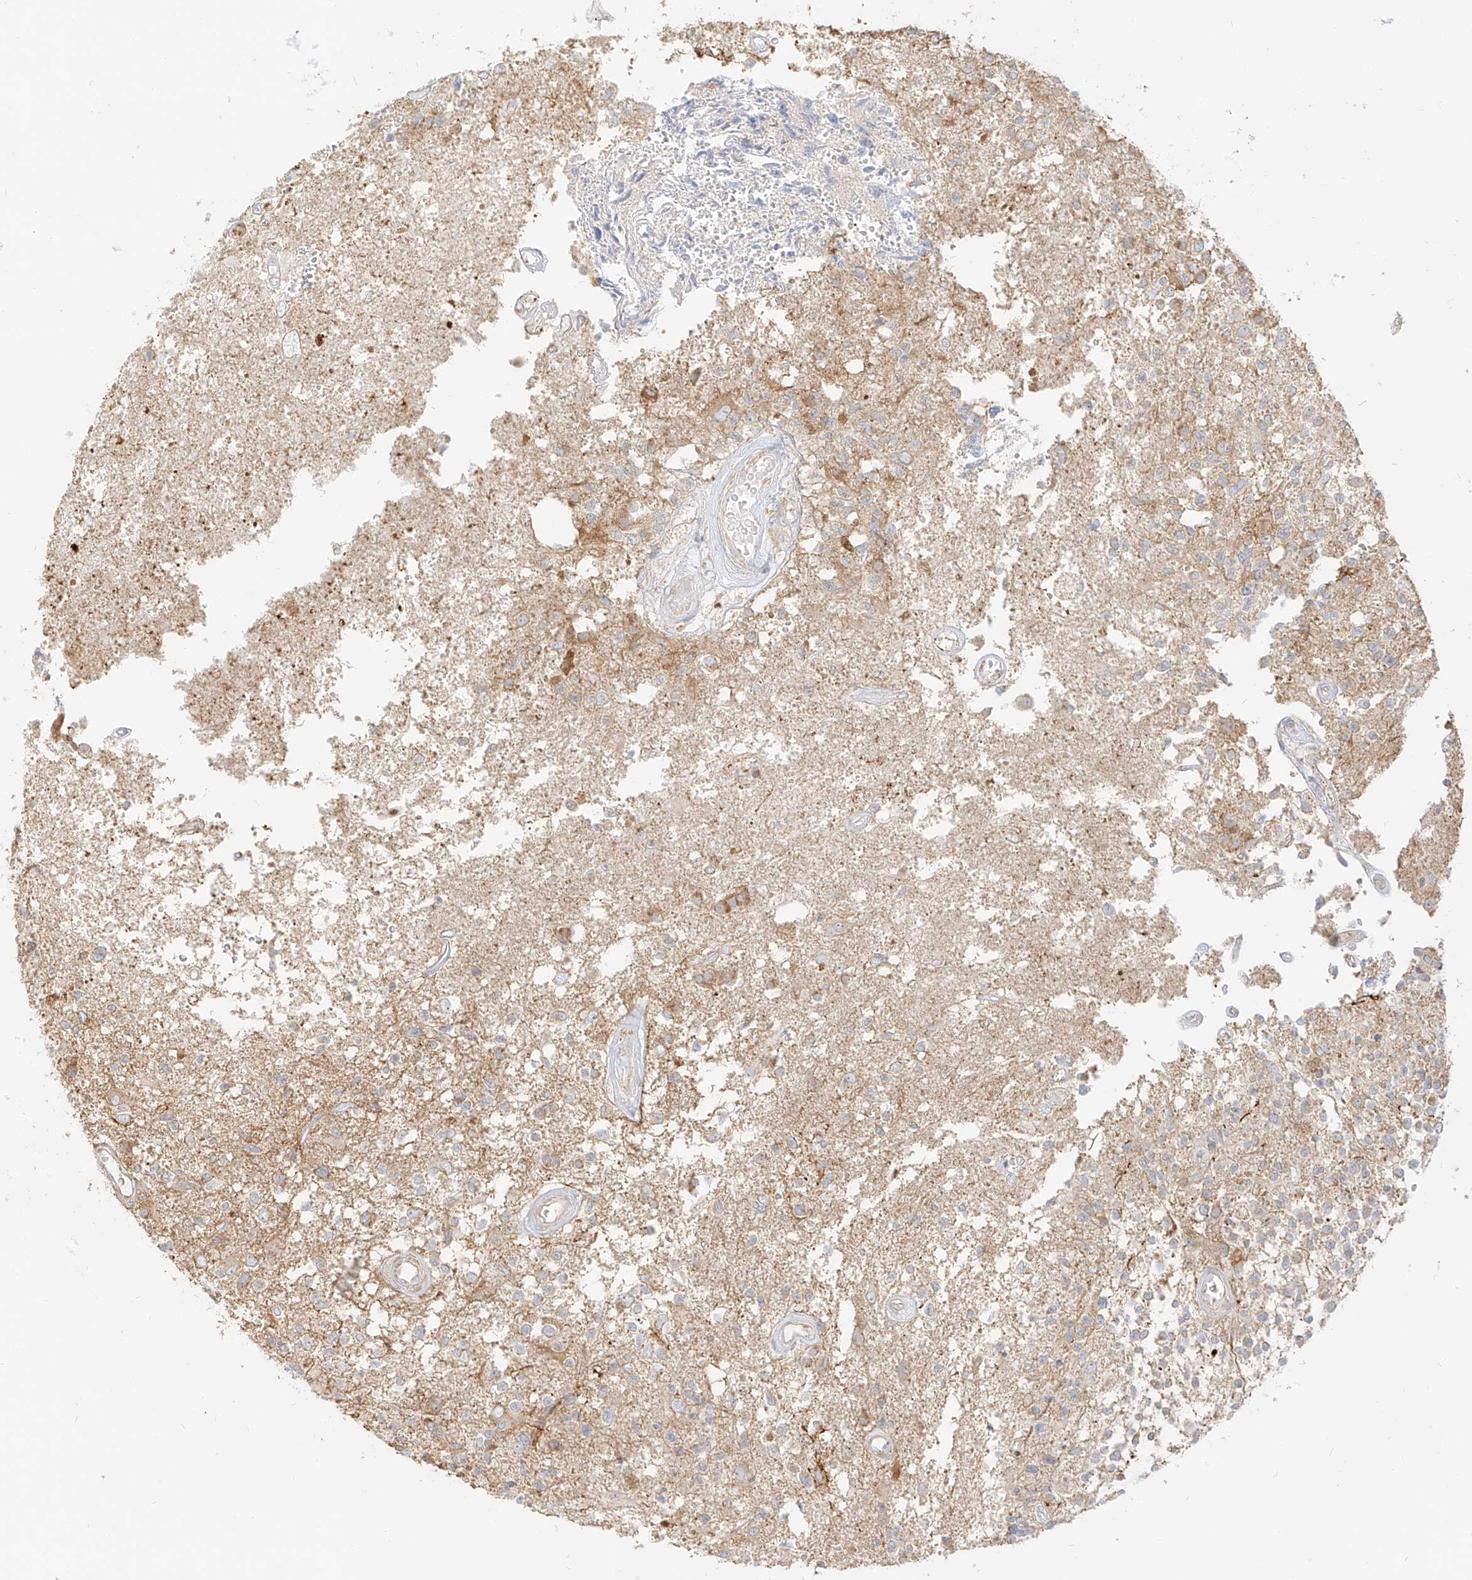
{"staining": {"intensity": "weak", "quantity": "<25%", "location": "cytoplasmic/membranous"}, "tissue": "glioma", "cell_type": "Tumor cells", "image_type": "cancer", "snomed": [{"axis": "morphology", "description": "Glioma, malignant, High grade"}, {"axis": "morphology", "description": "Glioblastoma, NOS"}, {"axis": "topography", "description": "Brain"}], "caption": "Malignant glioma (high-grade) was stained to show a protein in brown. There is no significant expression in tumor cells.", "gene": "ZIM3", "patient": {"sex": "male", "age": 60}}